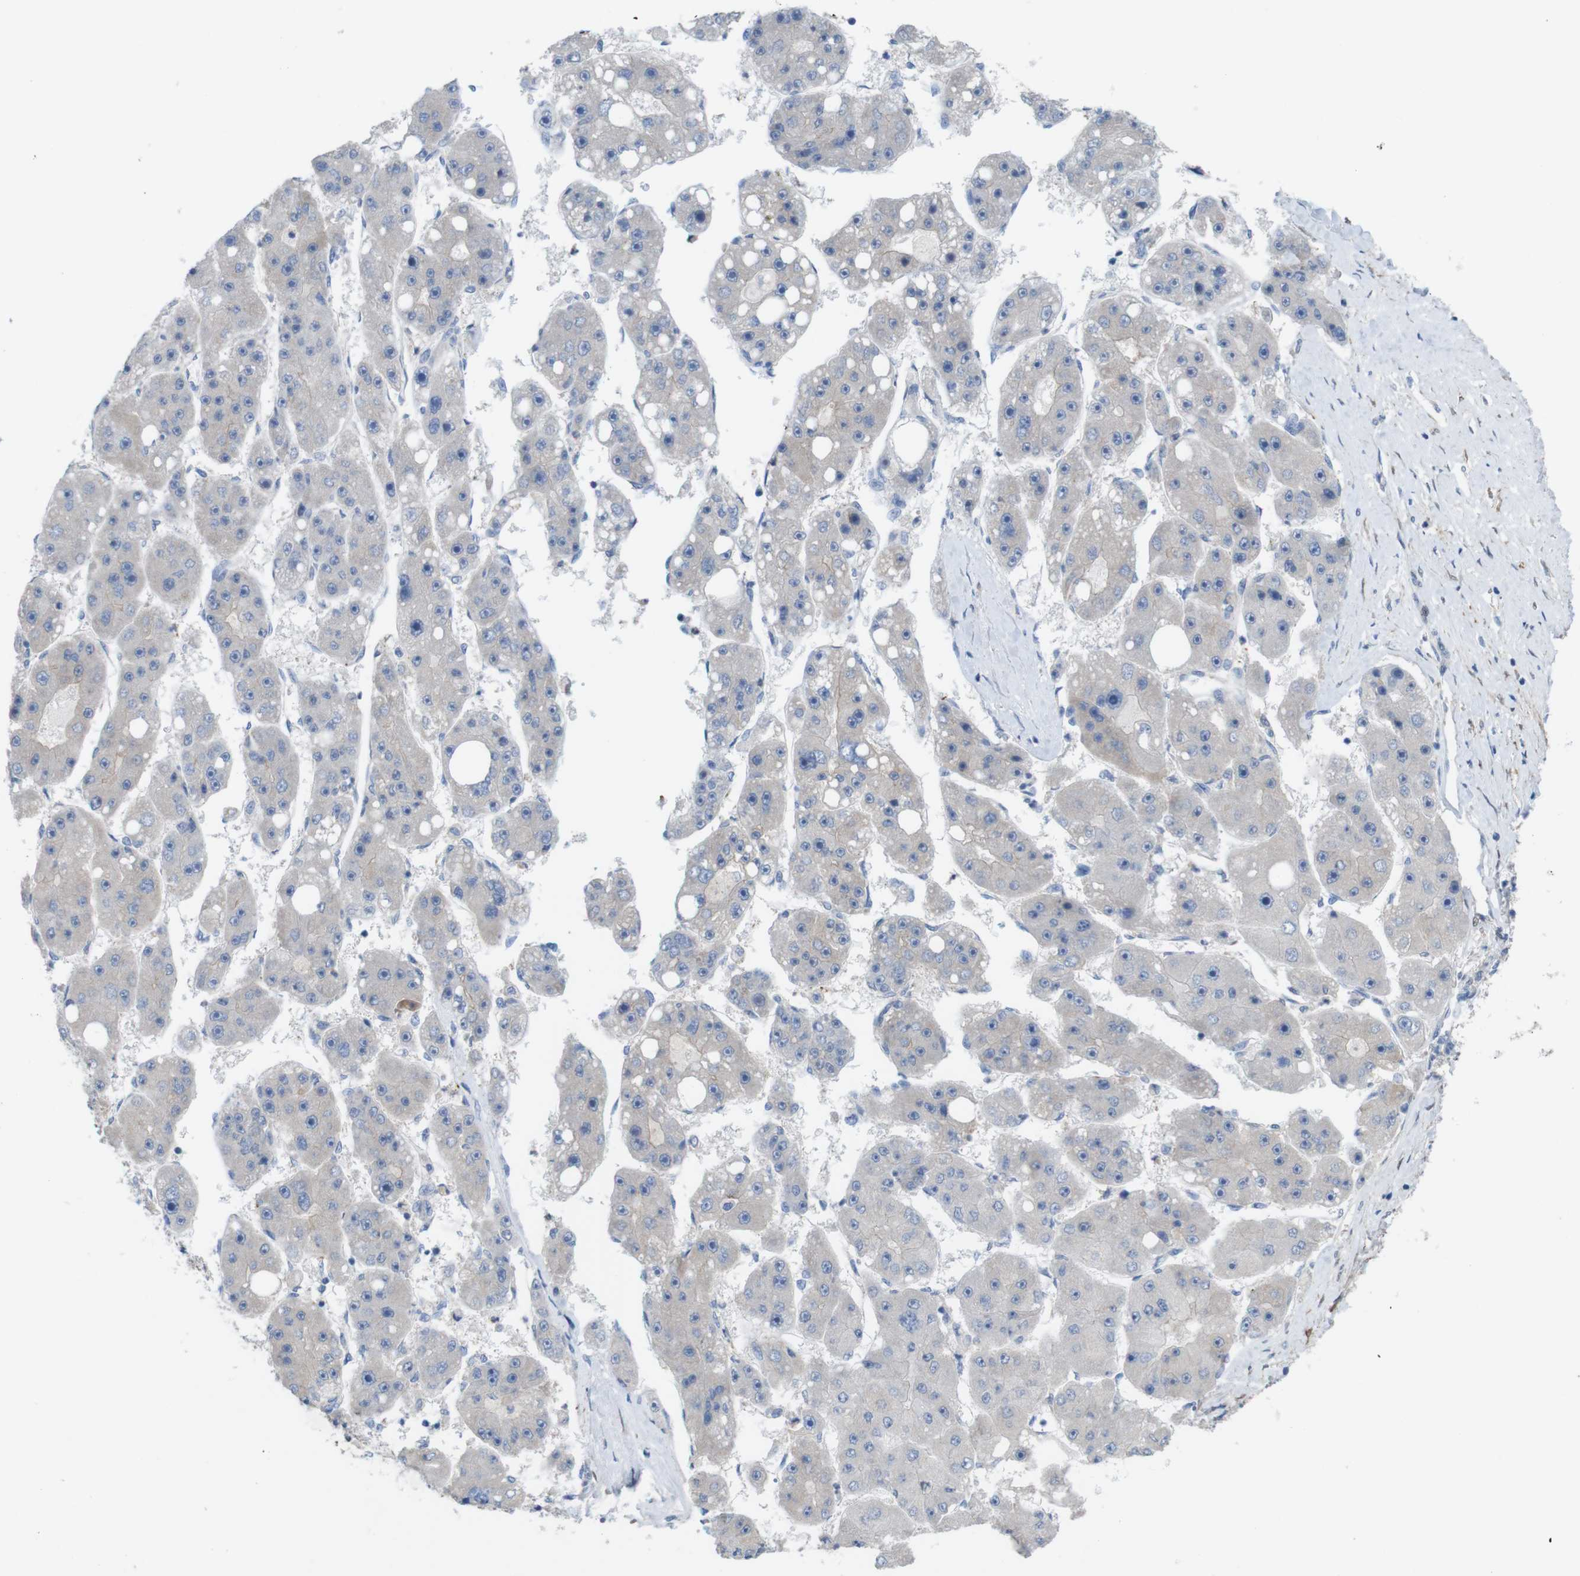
{"staining": {"intensity": "negative", "quantity": "none", "location": "none"}, "tissue": "liver cancer", "cell_type": "Tumor cells", "image_type": "cancer", "snomed": [{"axis": "morphology", "description": "Carcinoma, Hepatocellular, NOS"}, {"axis": "topography", "description": "Liver"}], "caption": "DAB (3,3'-diaminobenzidine) immunohistochemical staining of human liver cancer (hepatocellular carcinoma) demonstrates no significant positivity in tumor cells. (DAB (3,3'-diaminobenzidine) immunohistochemistry (IHC) visualized using brightfield microscopy, high magnification).", "gene": "PTGER4", "patient": {"sex": "female", "age": 61}}